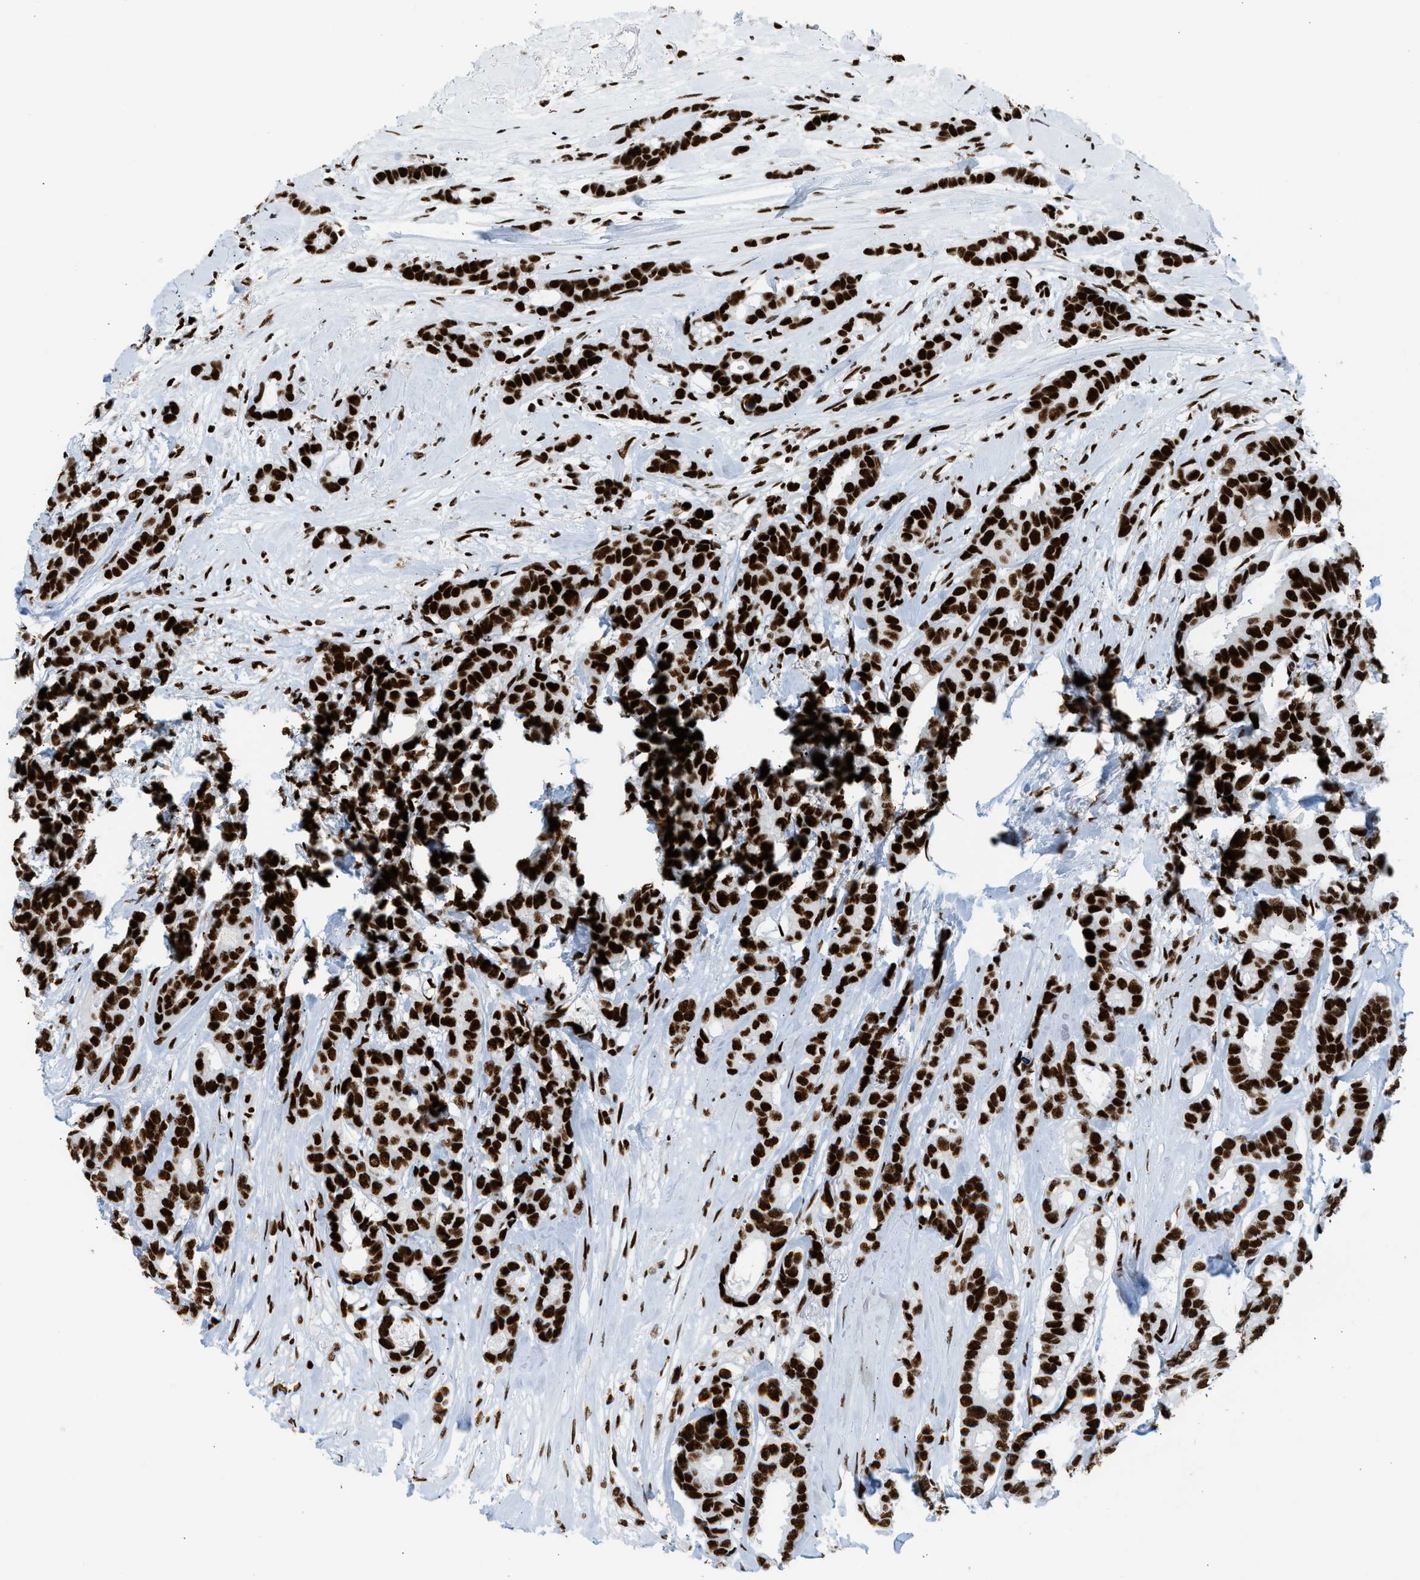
{"staining": {"intensity": "strong", "quantity": ">75%", "location": "nuclear"}, "tissue": "breast cancer", "cell_type": "Tumor cells", "image_type": "cancer", "snomed": [{"axis": "morphology", "description": "Duct carcinoma"}, {"axis": "topography", "description": "Breast"}], "caption": "The micrograph displays a brown stain indicating the presence of a protein in the nuclear of tumor cells in invasive ductal carcinoma (breast). (DAB (3,3'-diaminobenzidine) IHC with brightfield microscopy, high magnification).", "gene": "PIF1", "patient": {"sex": "female", "age": 87}}